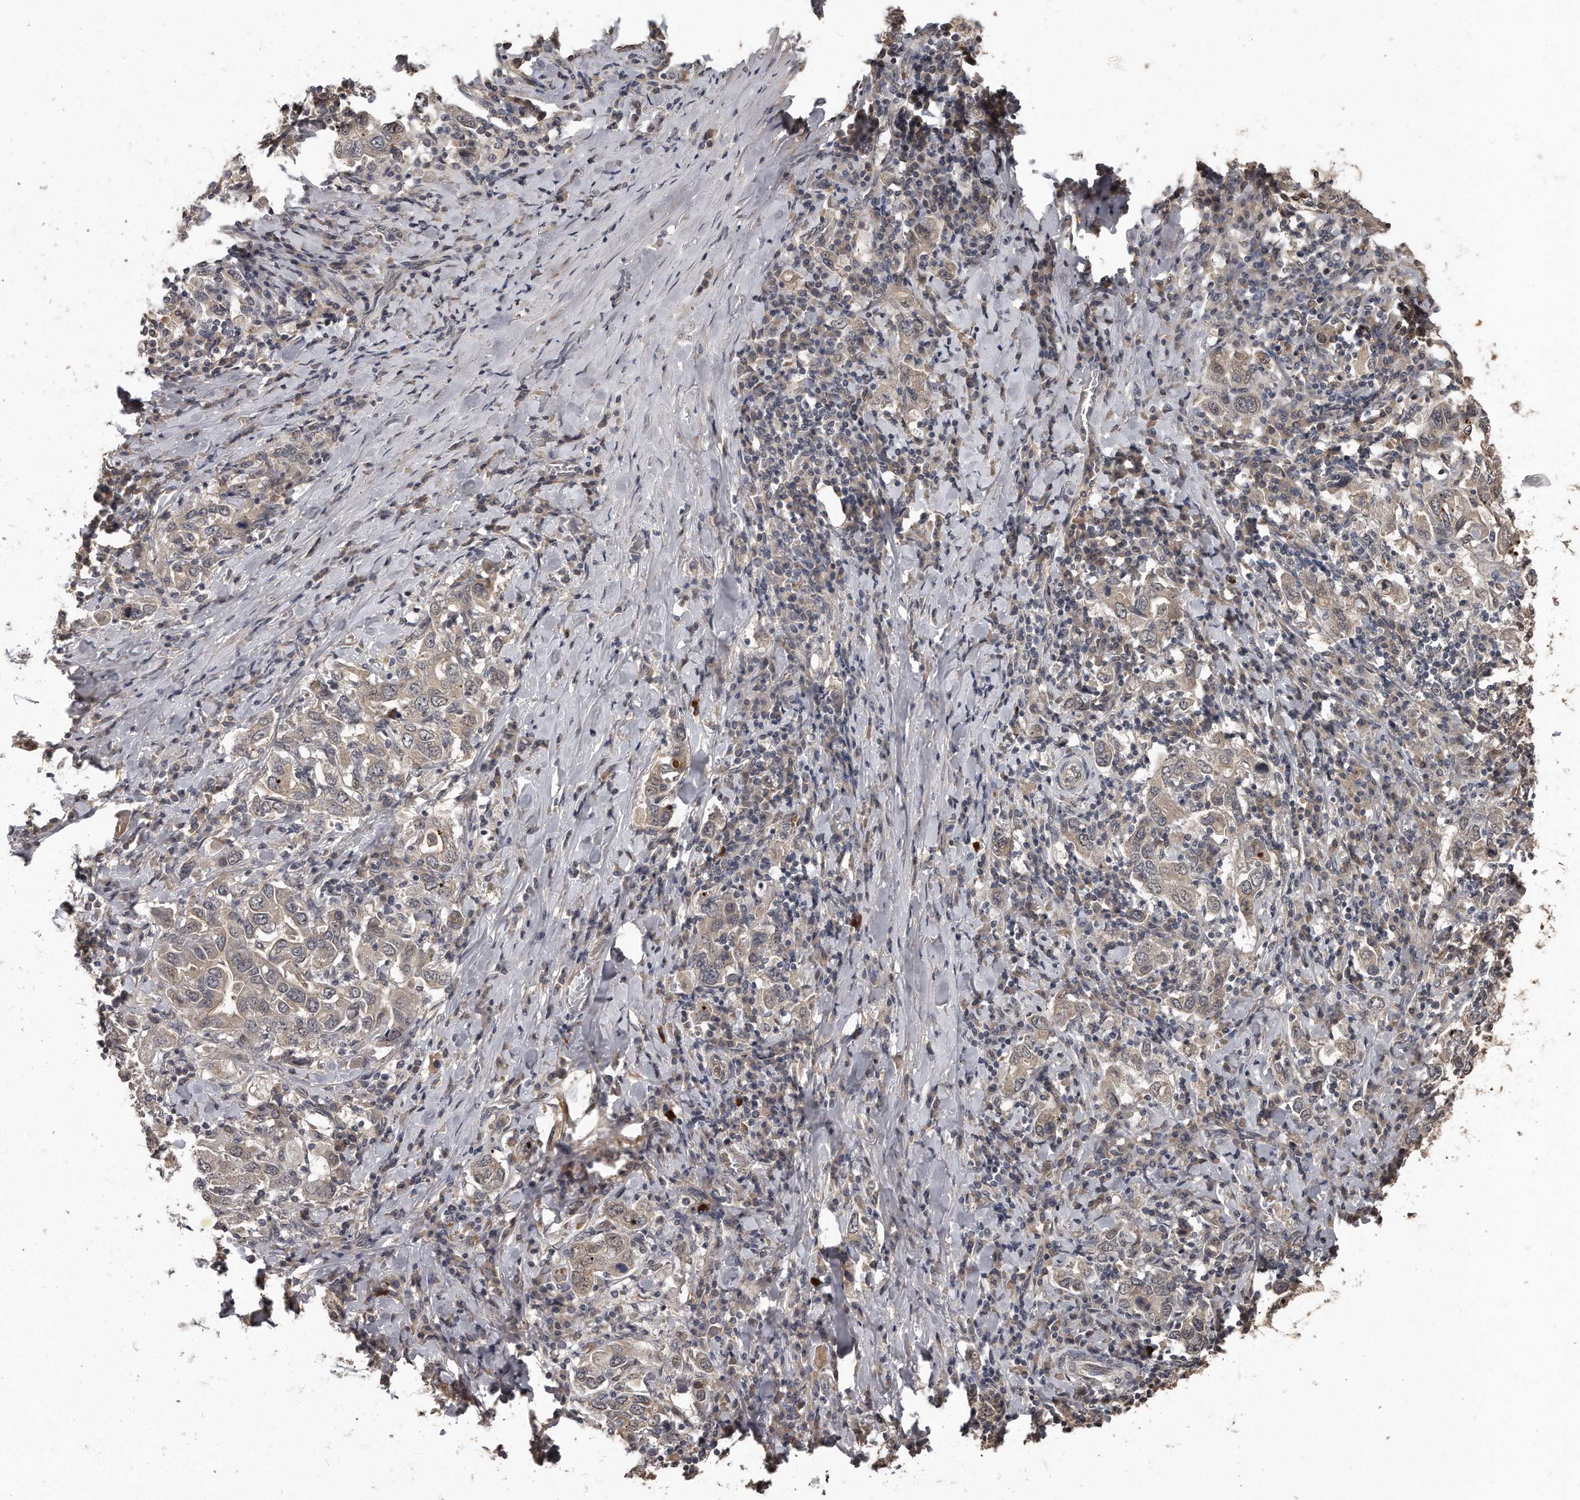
{"staining": {"intensity": "negative", "quantity": "none", "location": "none"}, "tissue": "stomach cancer", "cell_type": "Tumor cells", "image_type": "cancer", "snomed": [{"axis": "morphology", "description": "Adenocarcinoma, NOS"}, {"axis": "topography", "description": "Stomach, upper"}], "caption": "DAB (3,3'-diaminobenzidine) immunohistochemical staining of human stomach adenocarcinoma reveals no significant staining in tumor cells.", "gene": "GRB10", "patient": {"sex": "male", "age": 62}}